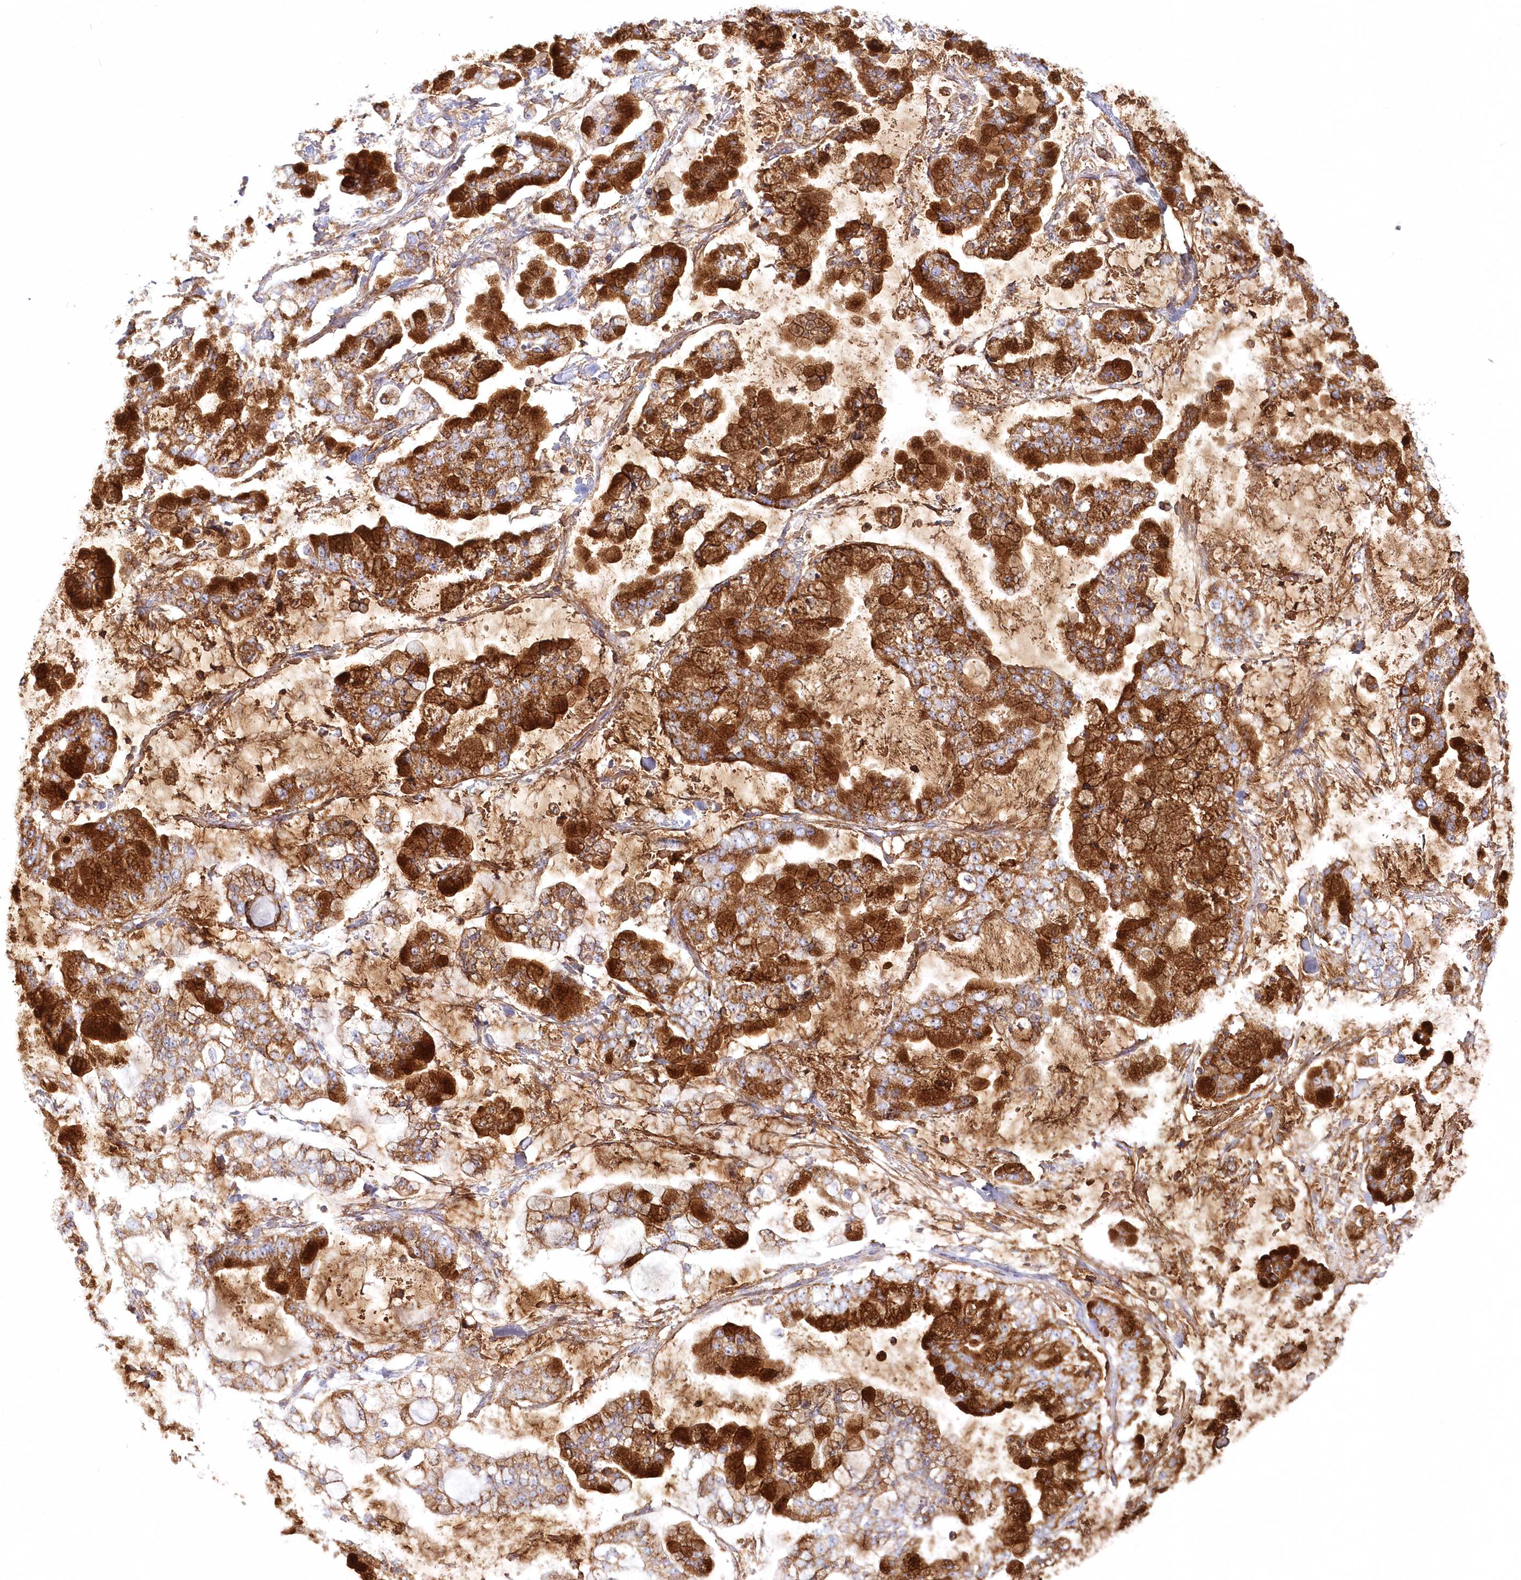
{"staining": {"intensity": "strong", "quantity": ">75%", "location": "cytoplasmic/membranous"}, "tissue": "stomach cancer", "cell_type": "Tumor cells", "image_type": "cancer", "snomed": [{"axis": "morphology", "description": "Normal tissue, NOS"}, {"axis": "morphology", "description": "Adenocarcinoma, NOS"}, {"axis": "topography", "description": "Stomach, upper"}, {"axis": "topography", "description": "Stomach"}], "caption": "The micrograph exhibits a brown stain indicating the presence of a protein in the cytoplasmic/membranous of tumor cells in adenocarcinoma (stomach).", "gene": "DNA2", "patient": {"sex": "male", "age": 76}}